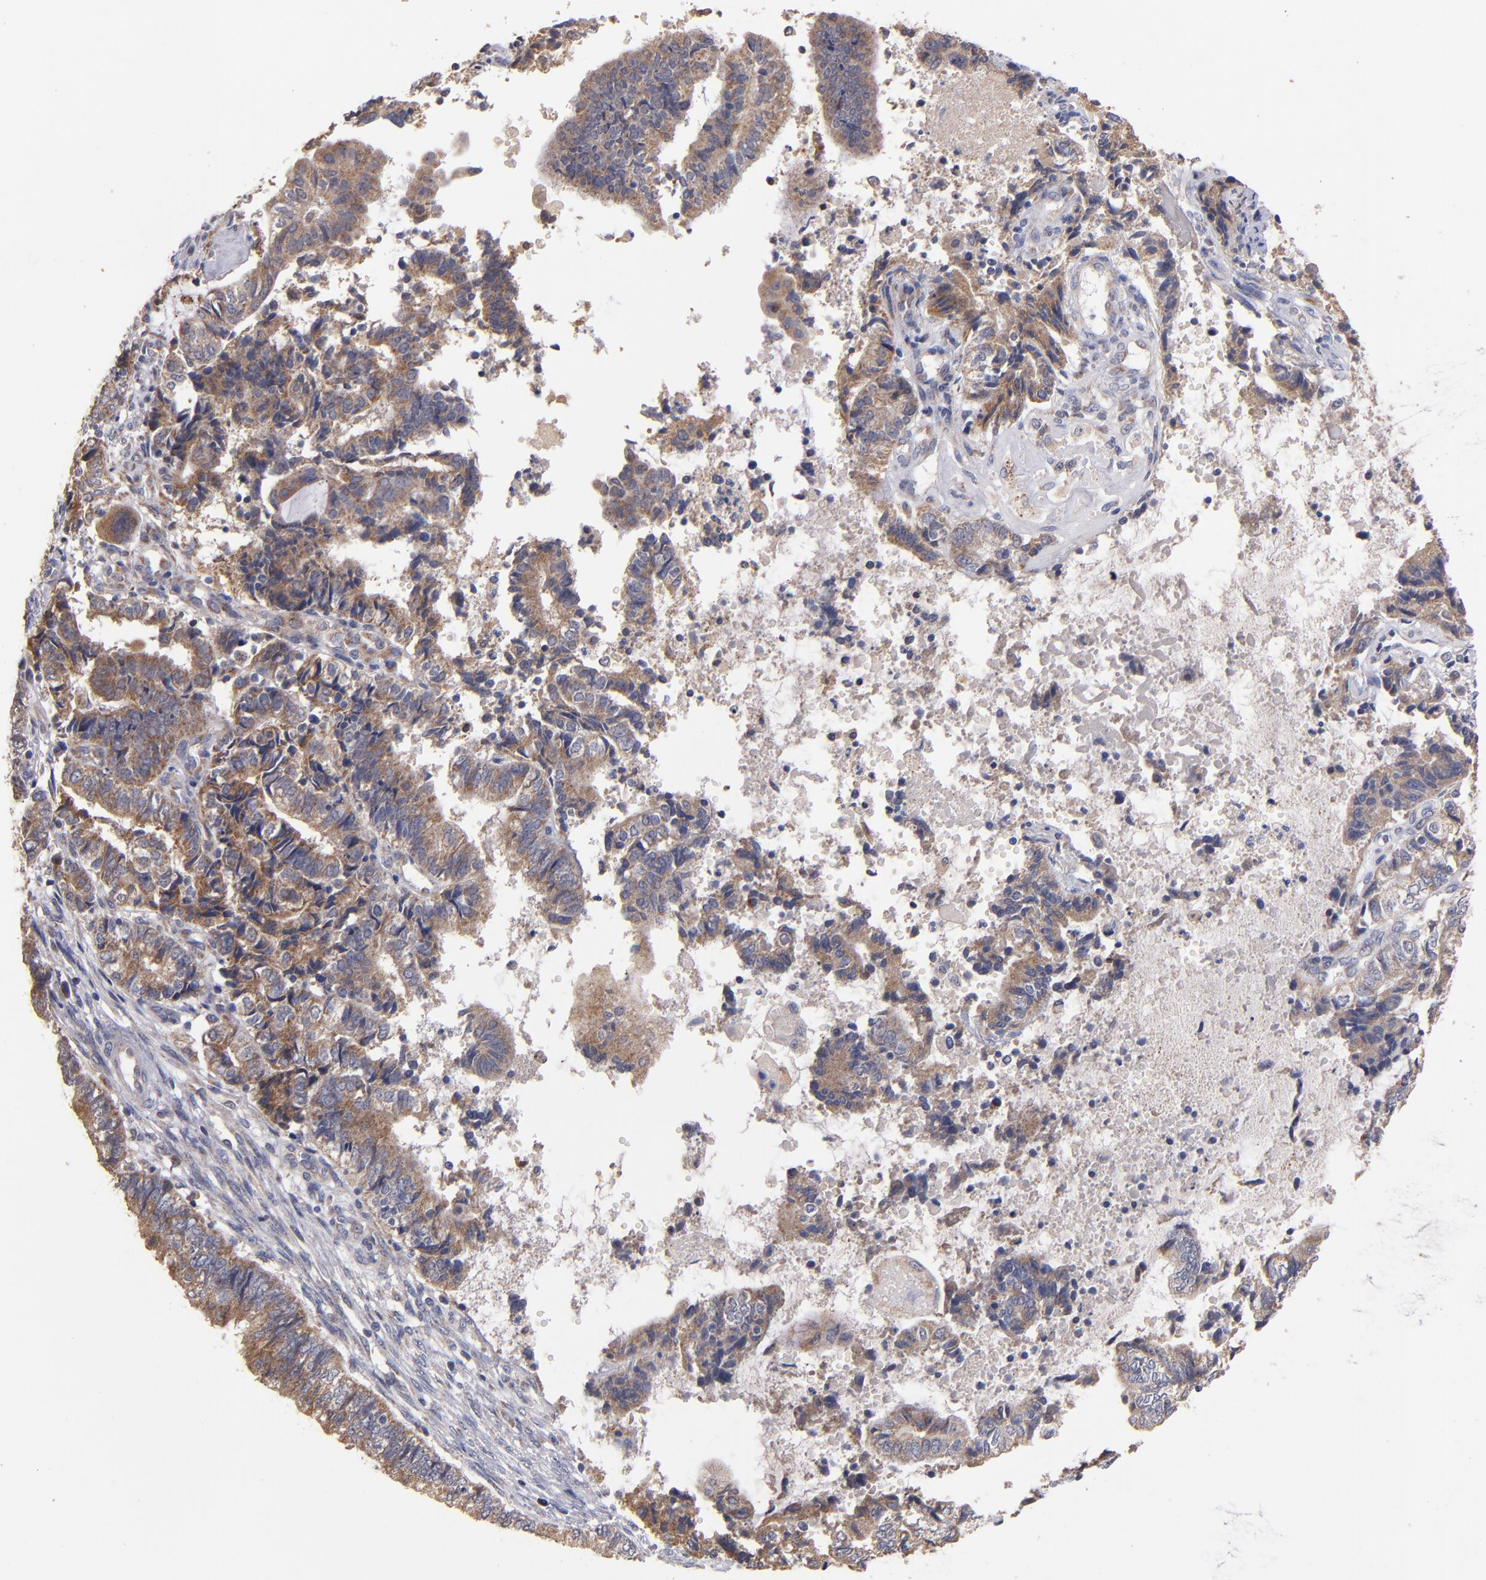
{"staining": {"intensity": "moderate", "quantity": ">75%", "location": "cytoplasmic/membranous"}, "tissue": "endometrial cancer", "cell_type": "Tumor cells", "image_type": "cancer", "snomed": [{"axis": "morphology", "description": "Adenocarcinoma, NOS"}, {"axis": "topography", "description": "Uterus"}, {"axis": "topography", "description": "Endometrium"}], "caption": "Endometrial adenocarcinoma tissue shows moderate cytoplasmic/membranous expression in approximately >75% of tumor cells The protein of interest is stained brown, and the nuclei are stained in blue (DAB (3,3'-diaminobenzidine) IHC with brightfield microscopy, high magnification).", "gene": "DIABLO", "patient": {"sex": "female", "age": 70}}